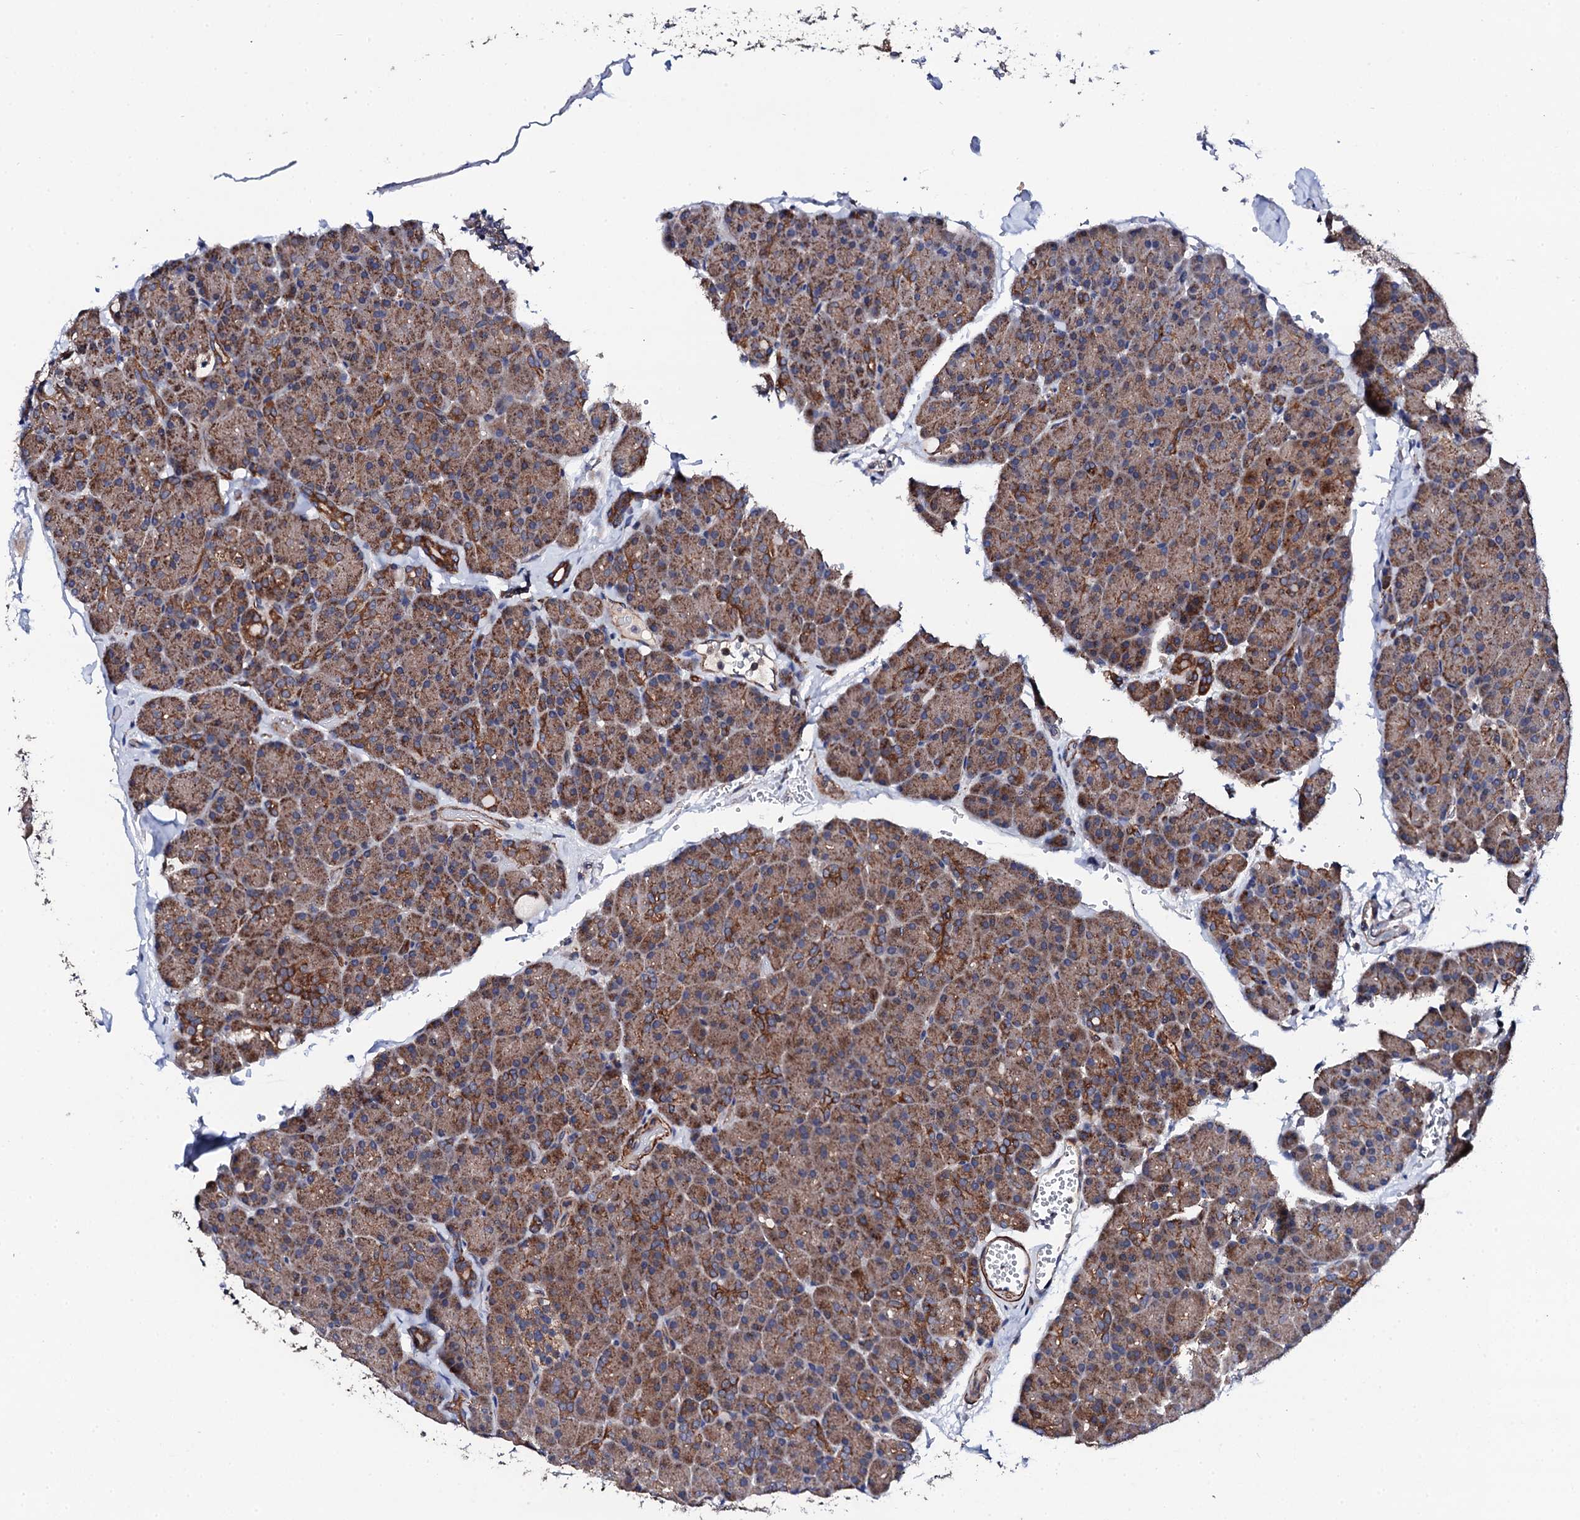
{"staining": {"intensity": "moderate", "quantity": ">75%", "location": "cytoplasmic/membranous,nuclear"}, "tissue": "pancreas", "cell_type": "Exocrine glandular cells", "image_type": "normal", "snomed": [{"axis": "morphology", "description": "Normal tissue, NOS"}, {"axis": "topography", "description": "Pancreas"}], "caption": "Immunohistochemical staining of unremarkable pancreas exhibits medium levels of moderate cytoplasmic/membranous,nuclear staining in approximately >75% of exocrine glandular cells. (DAB IHC with brightfield microscopy, high magnification).", "gene": "COG4", "patient": {"sex": "male", "age": 36}}